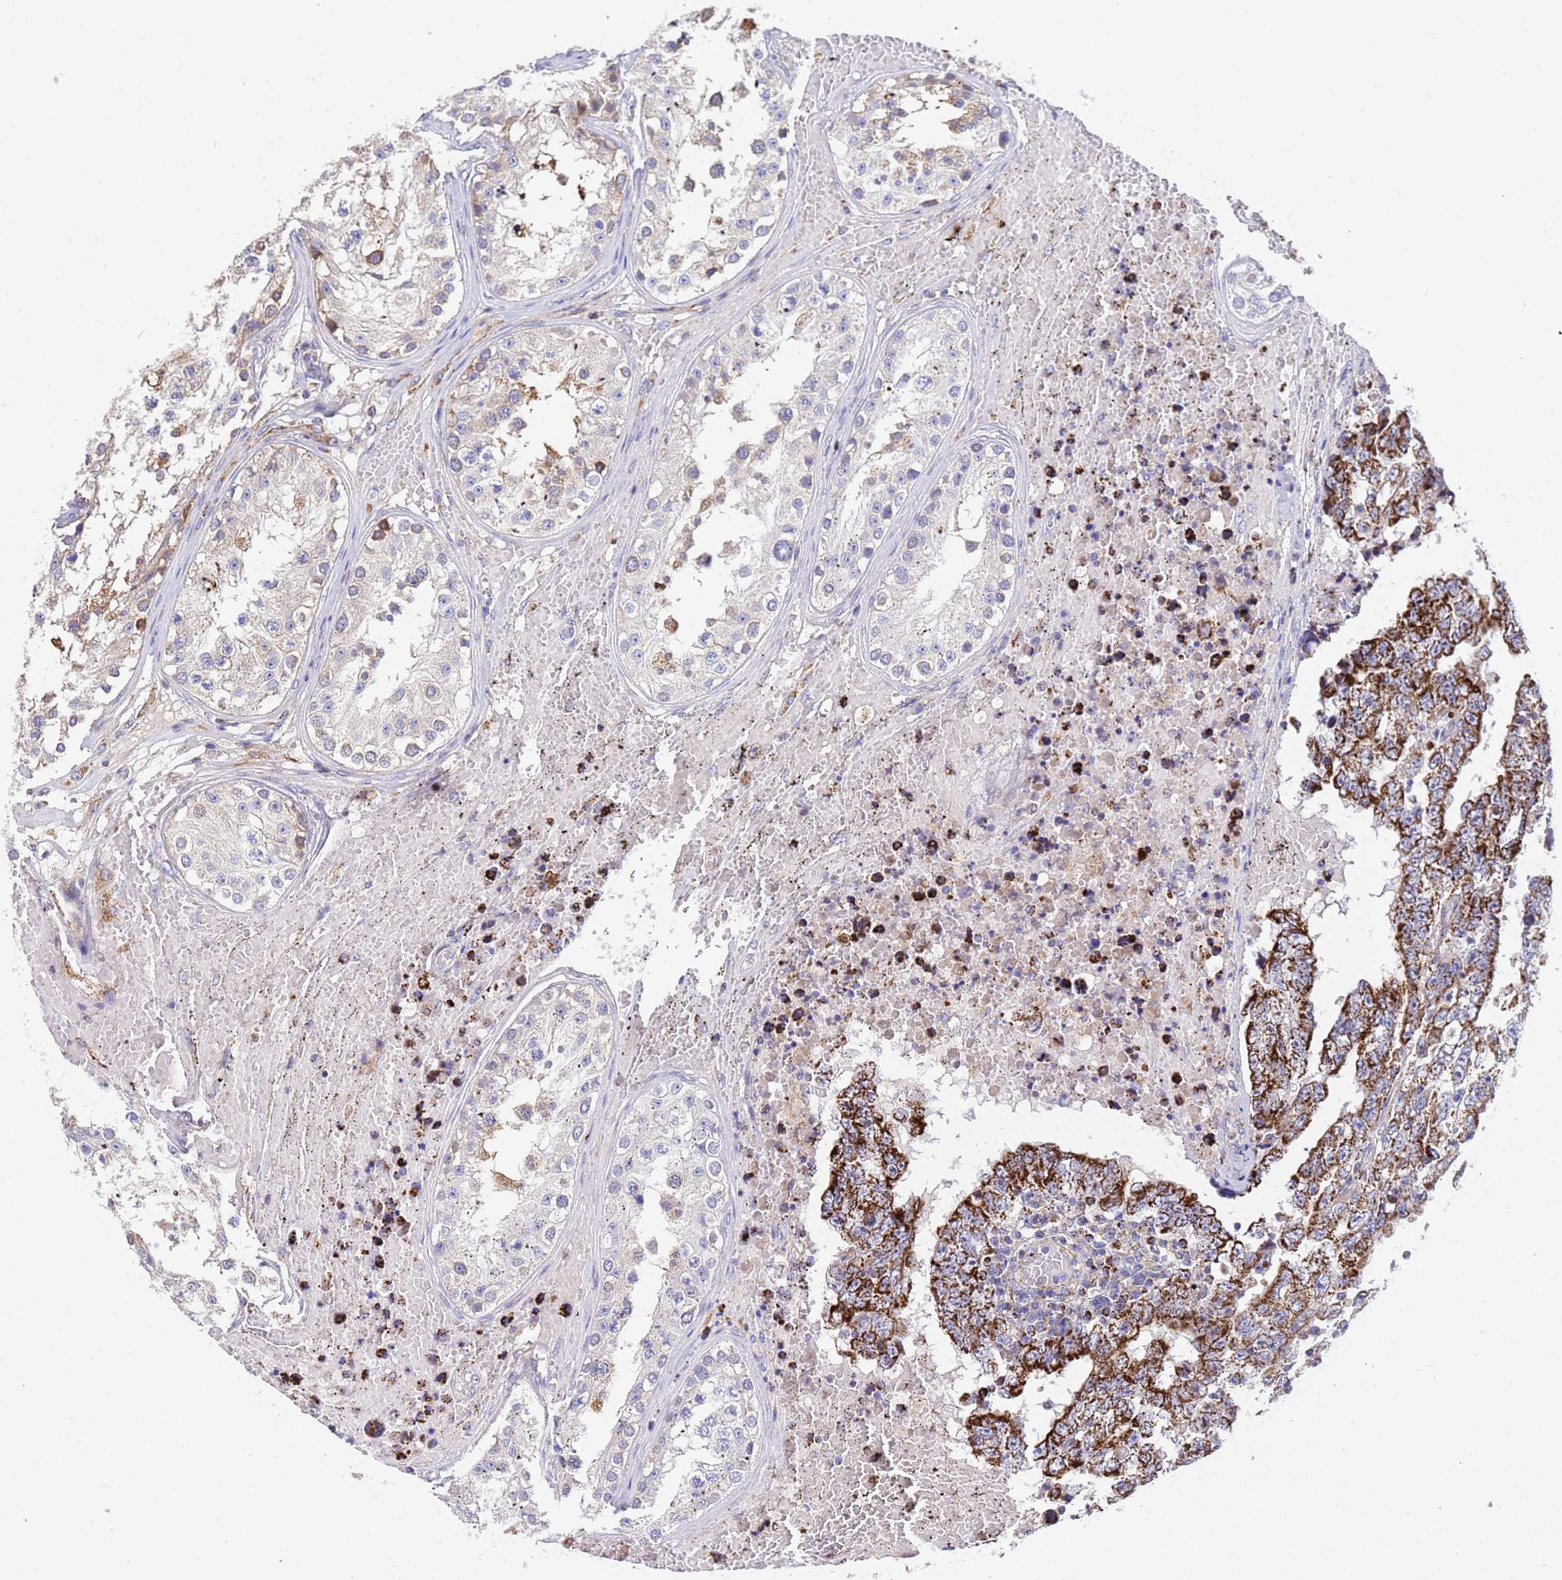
{"staining": {"intensity": "strong", "quantity": ">75%", "location": "cytoplasmic/membranous"}, "tissue": "testis cancer", "cell_type": "Tumor cells", "image_type": "cancer", "snomed": [{"axis": "morphology", "description": "Carcinoma, Embryonal, NOS"}, {"axis": "topography", "description": "Testis"}], "caption": "Embryonal carcinoma (testis) stained for a protein (brown) exhibits strong cytoplasmic/membranous positive staining in approximately >75% of tumor cells.", "gene": "TUBGCP3", "patient": {"sex": "male", "age": 25}}